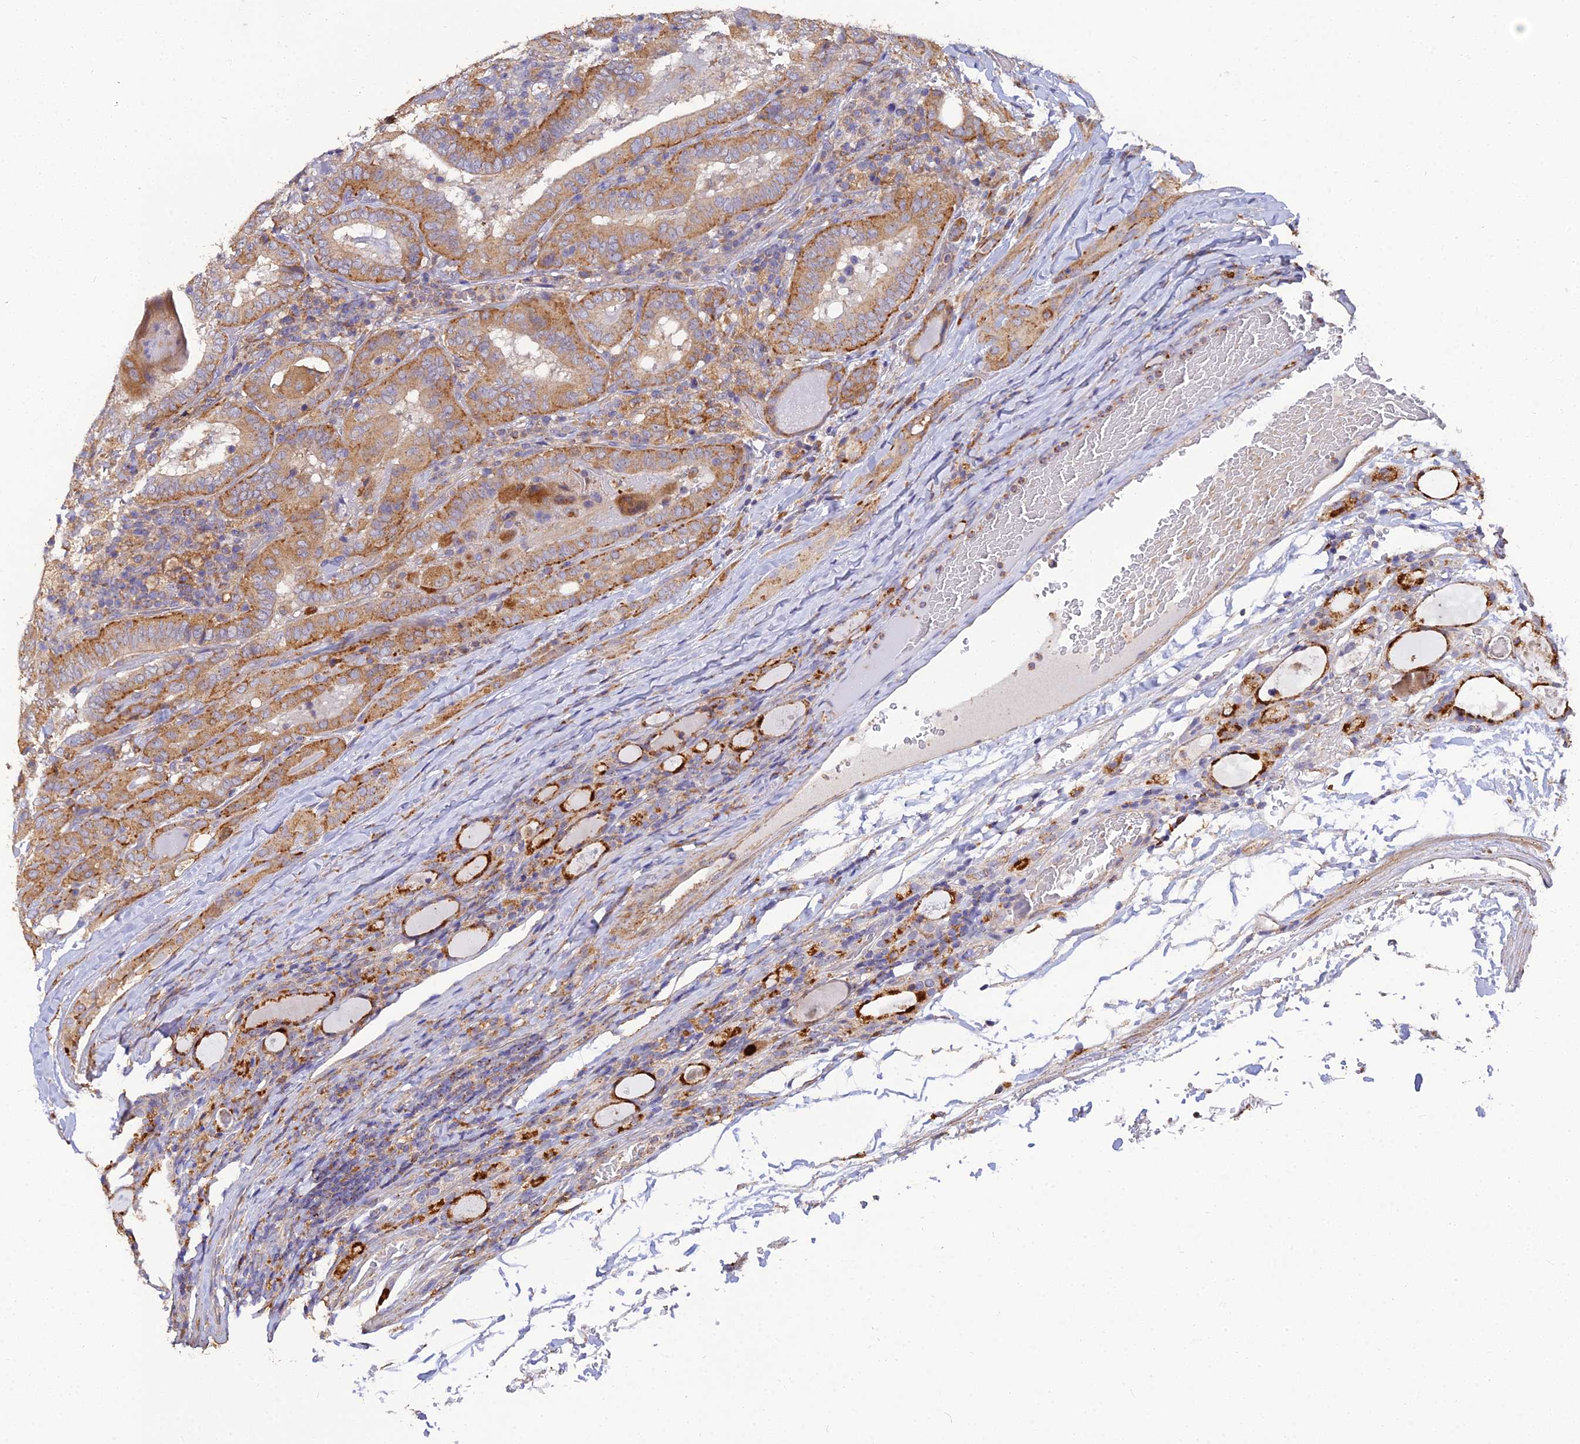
{"staining": {"intensity": "moderate", "quantity": ">75%", "location": "cytoplasmic/membranous"}, "tissue": "thyroid cancer", "cell_type": "Tumor cells", "image_type": "cancer", "snomed": [{"axis": "morphology", "description": "Papillary adenocarcinoma, NOS"}, {"axis": "topography", "description": "Thyroid gland"}], "caption": "This photomicrograph exhibits IHC staining of thyroid papillary adenocarcinoma, with medium moderate cytoplasmic/membranous staining in about >75% of tumor cells.", "gene": "ARL8B", "patient": {"sex": "female", "age": 72}}